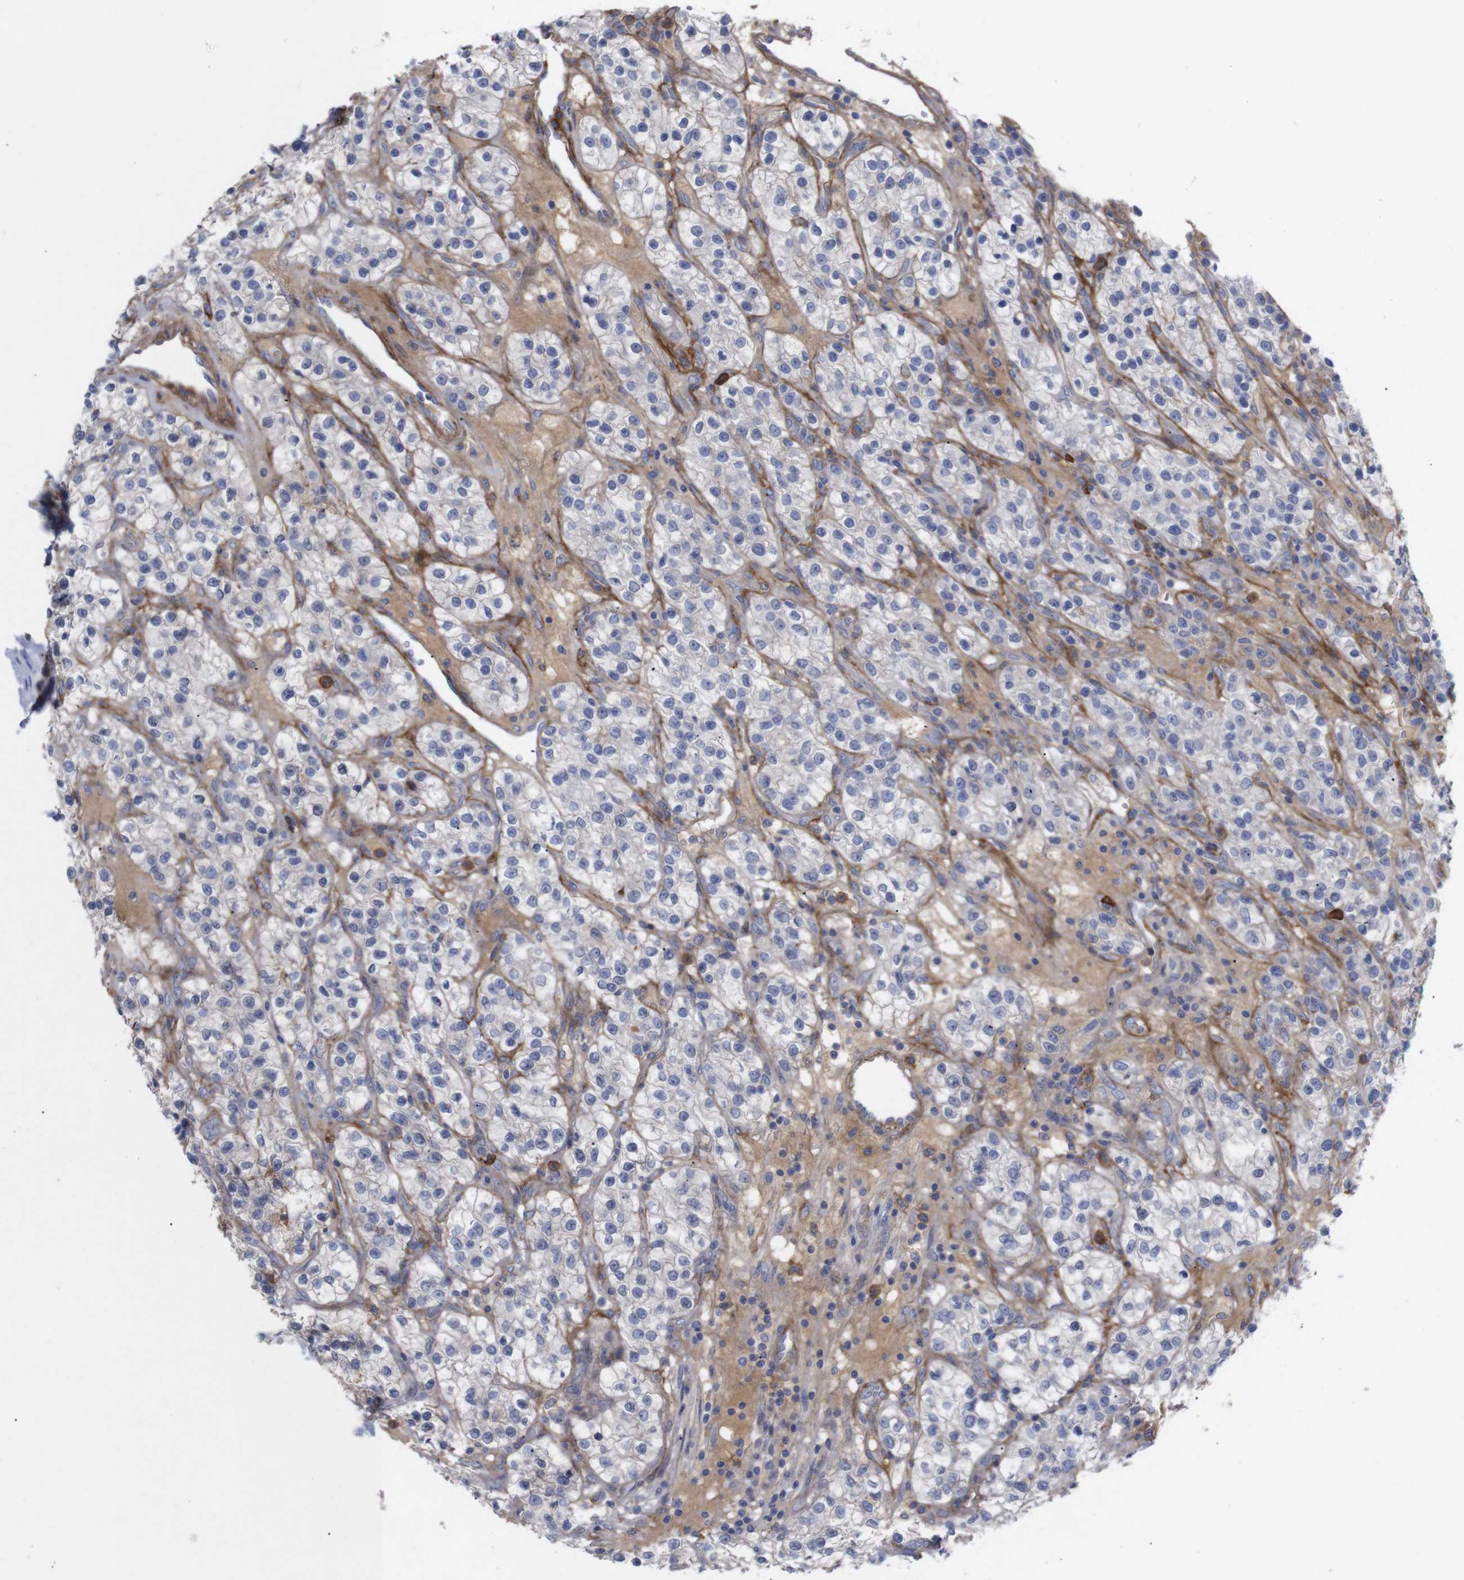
{"staining": {"intensity": "negative", "quantity": "none", "location": "none"}, "tissue": "renal cancer", "cell_type": "Tumor cells", "image_type": "cancer", "snomed": [{"axis": "morphology", "description": "Adenocarcinoma, NOS"}, {"axis": "topography", "description": "Kidney"}], "caption": "Immunohistochemistry (IHC) image of neoplastic tissue: renal cancer stained with DAB (3,3'-diaminobenzidine) reveals no significant protein positivity in tumor cells.", "gene": "C5AR1", "patient": {"sex": "female", "age": 57}}